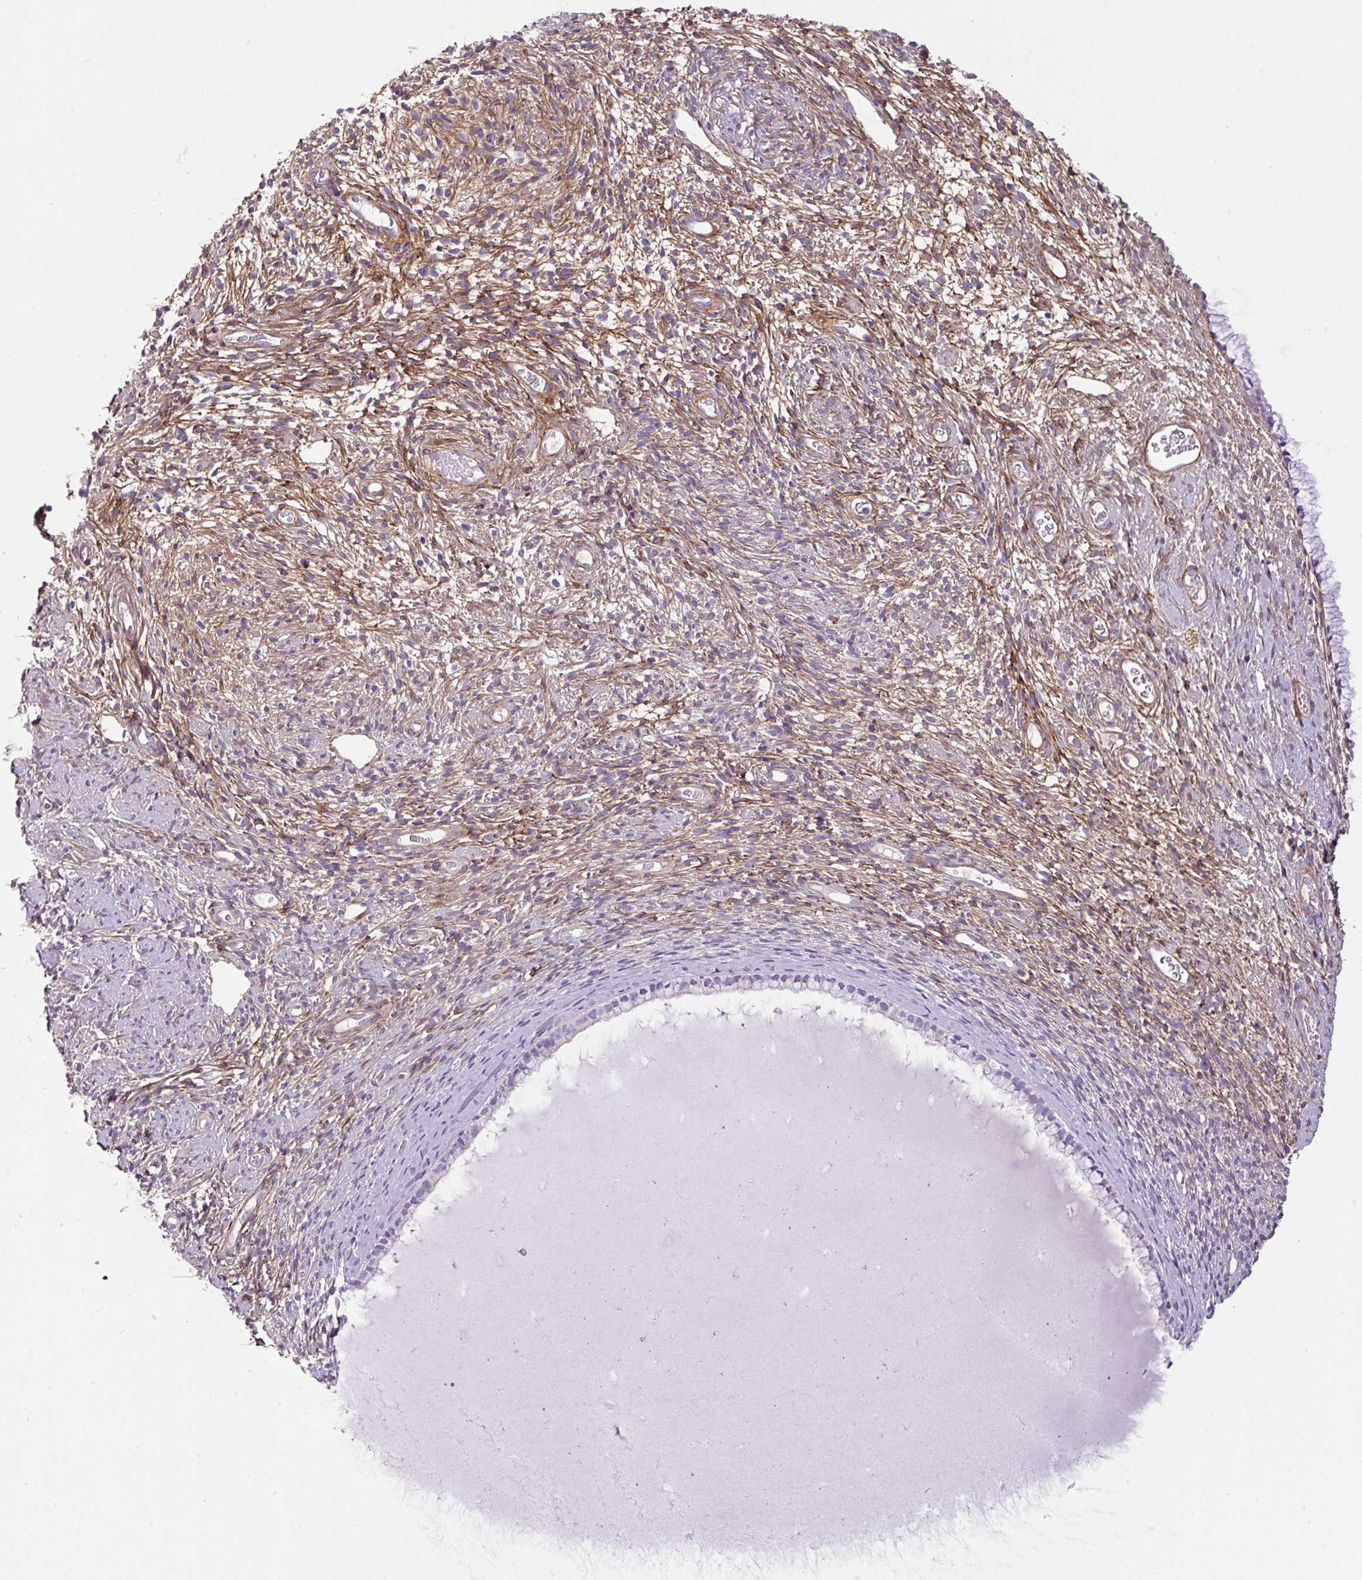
{"staining": {"intensity": "weak", "quantity": "<25%", "location": "cytoplasmic/membranous"}, "tissue": "cervix", "cell_type": "Glandular cells", "image_type": "normal", "snomed": [{"axis": "morphology", "description": "Normal tissue, NOS"}, {"axis": "topography", "description": "Cervix"}], "caption": "DAB (3,3'-diaminobenzidine) immunohistochemical staining of benign cervix displays no significant positivity in glandular cells. (Immunohistochemistry, brightfield microscopy, high magnification).", "gene": "PARD6G", "patient": {"sex": "female", "age": 76}}